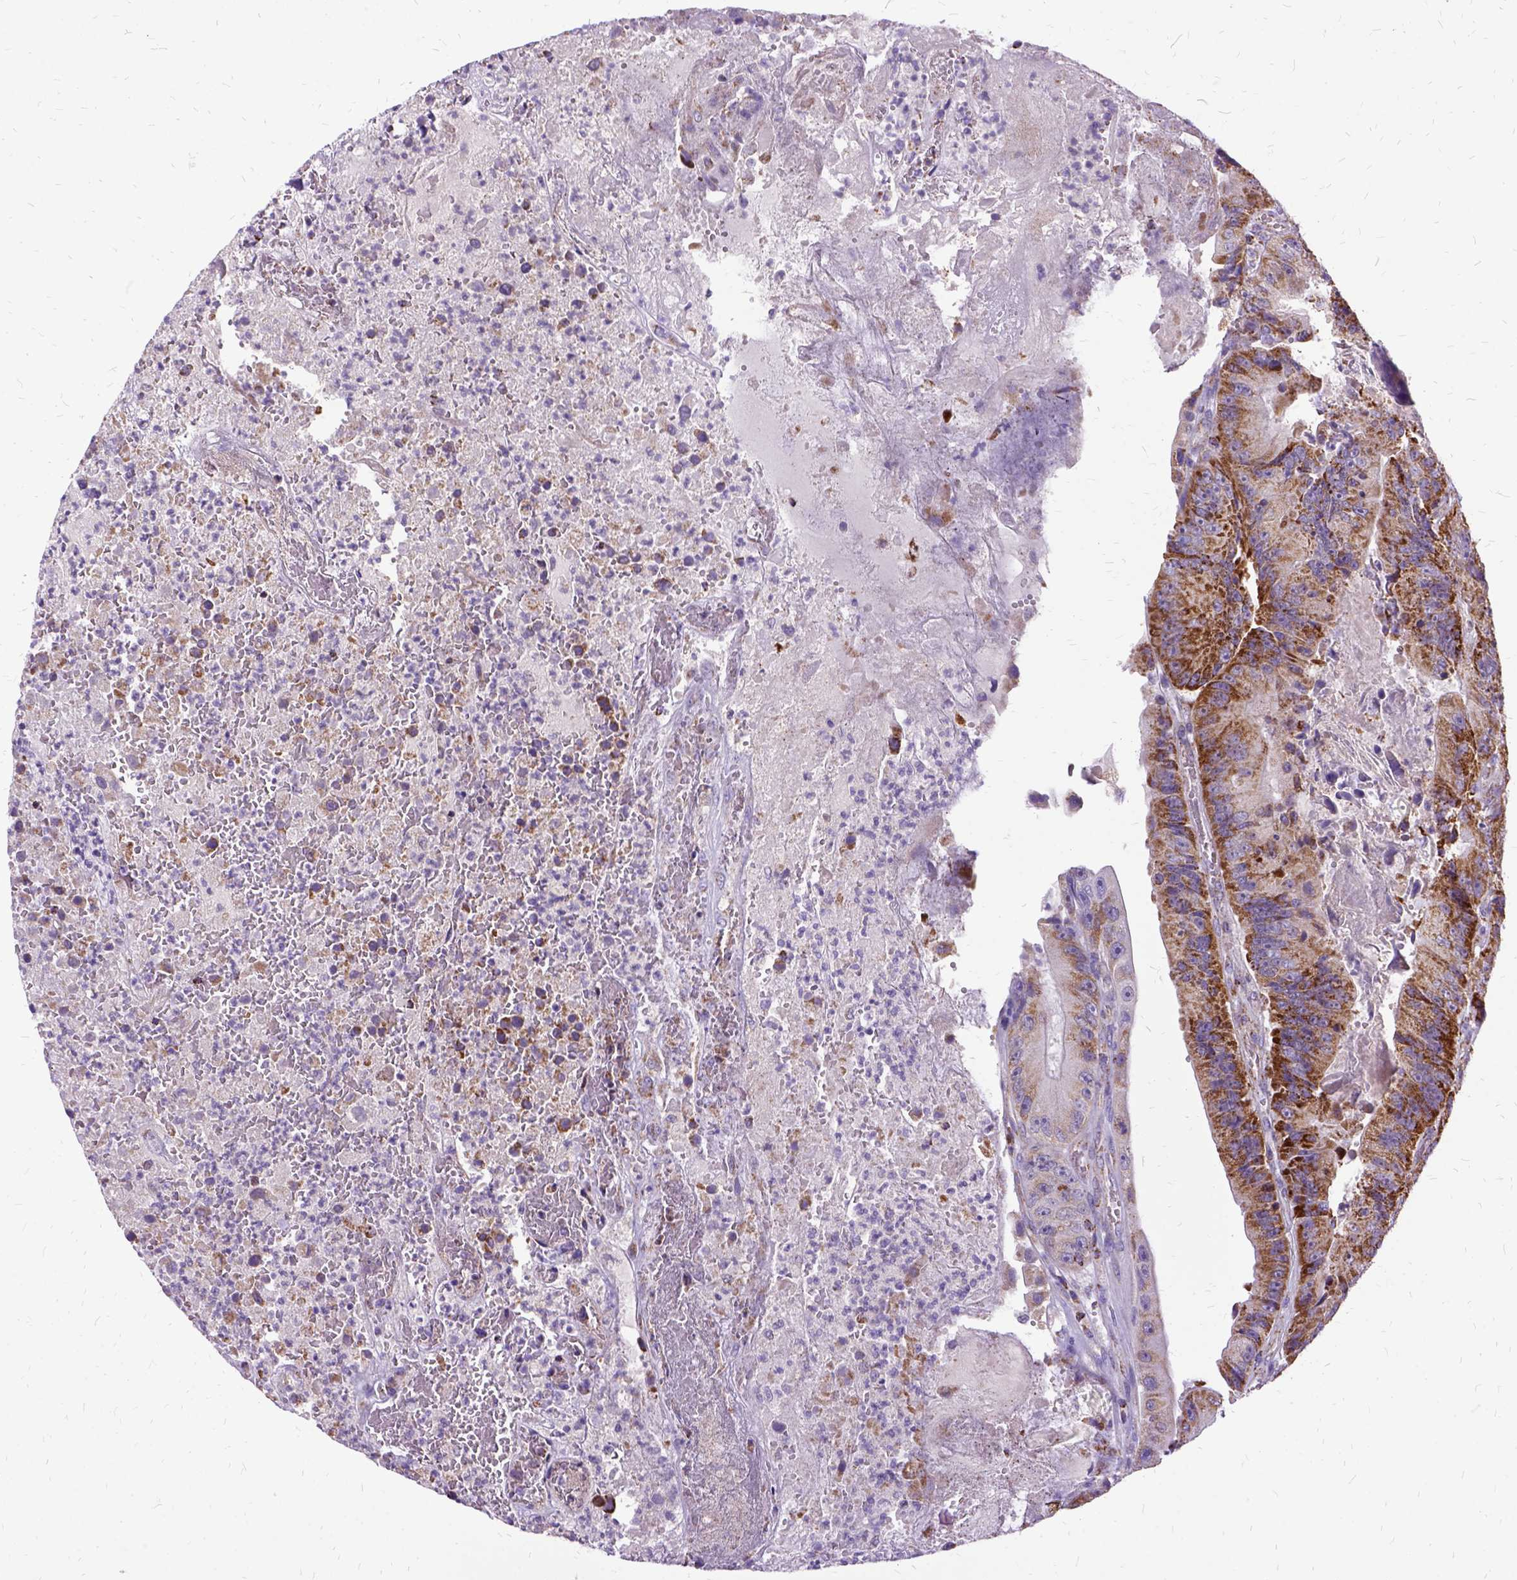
{"staining": {"intensity": "moderate", "quantity": "25%-75%", "location": "cytoplasmic/membranous"}, "tissue": "colorectal cancer", "cell_type": "Tumor cells", "image_type": "cancer", "snomed": [{"axis": "morphology", "description": "Adenocarcinoma, NOS"}, {"axis": "topography", "description": "Colon"}], "caption": "The immunohistochemical stain highlights moderate cytoplasmic/membranous expression in tumor cells of colorectal cancer (adenocarcinoma) tissue.", "gene": "OXCT1", "patient": {"sex": "female", "age": 86}}